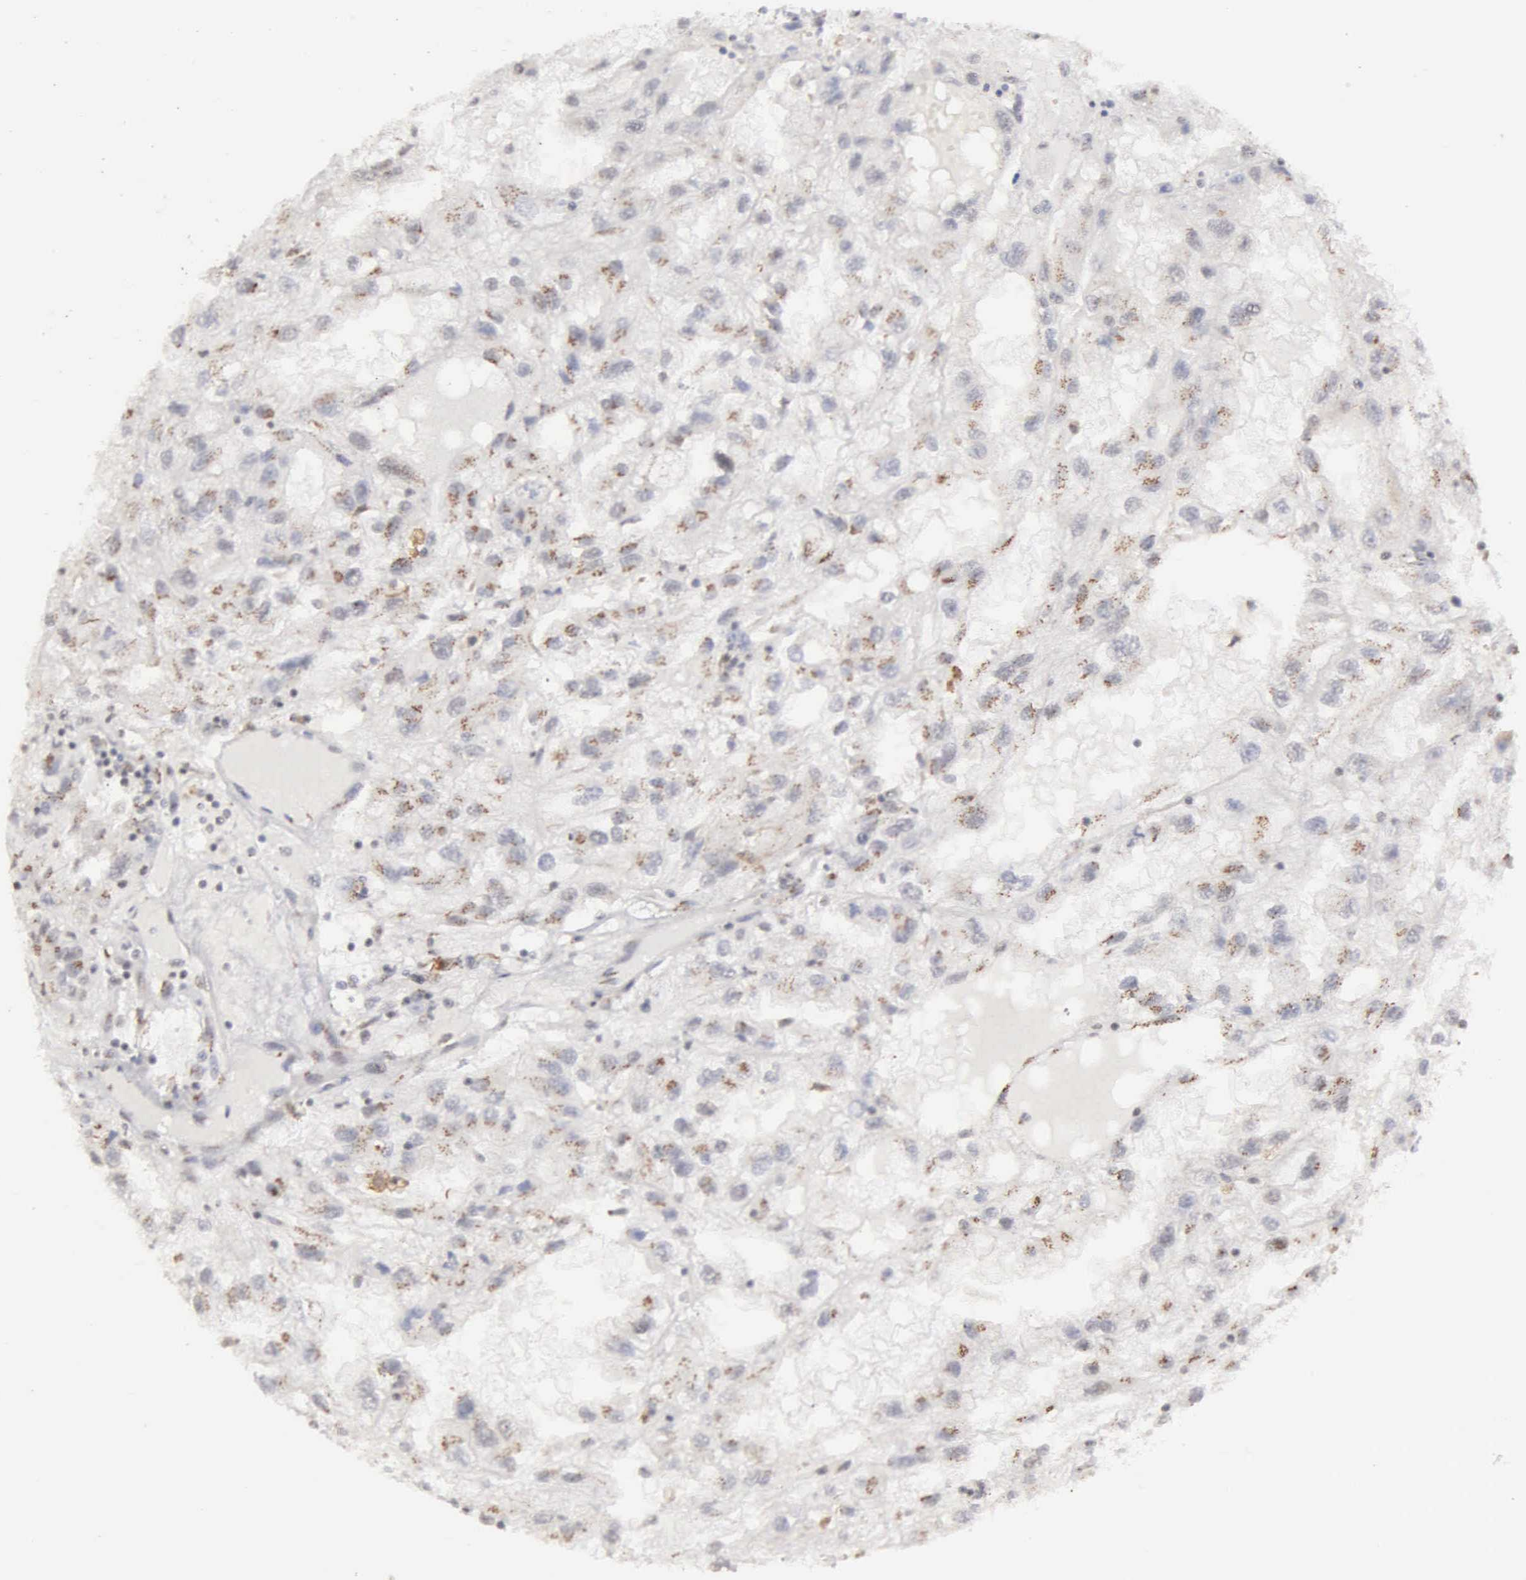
{"staining": {"intensity": "weak", "quantity": "<25%", "location": "nuclear"}, "tissue": "renal cancer", "cell_type": "Tumor cells", "image_type": "cancer", "snomed": [{"axis": "morphology", "description": "Normal tissue, NOS"}, {"axis": "morphology", "description": "Adenocarcinoma, NOS"}, {"axis": "topography", "description": "Kidney"}], "caption": "A histopathology image of human adenocarcinoma (renal) is negative for staining in tumor cells.", "gene": "GTF2A1", "patient": {"sex": "male", "age": 71}}